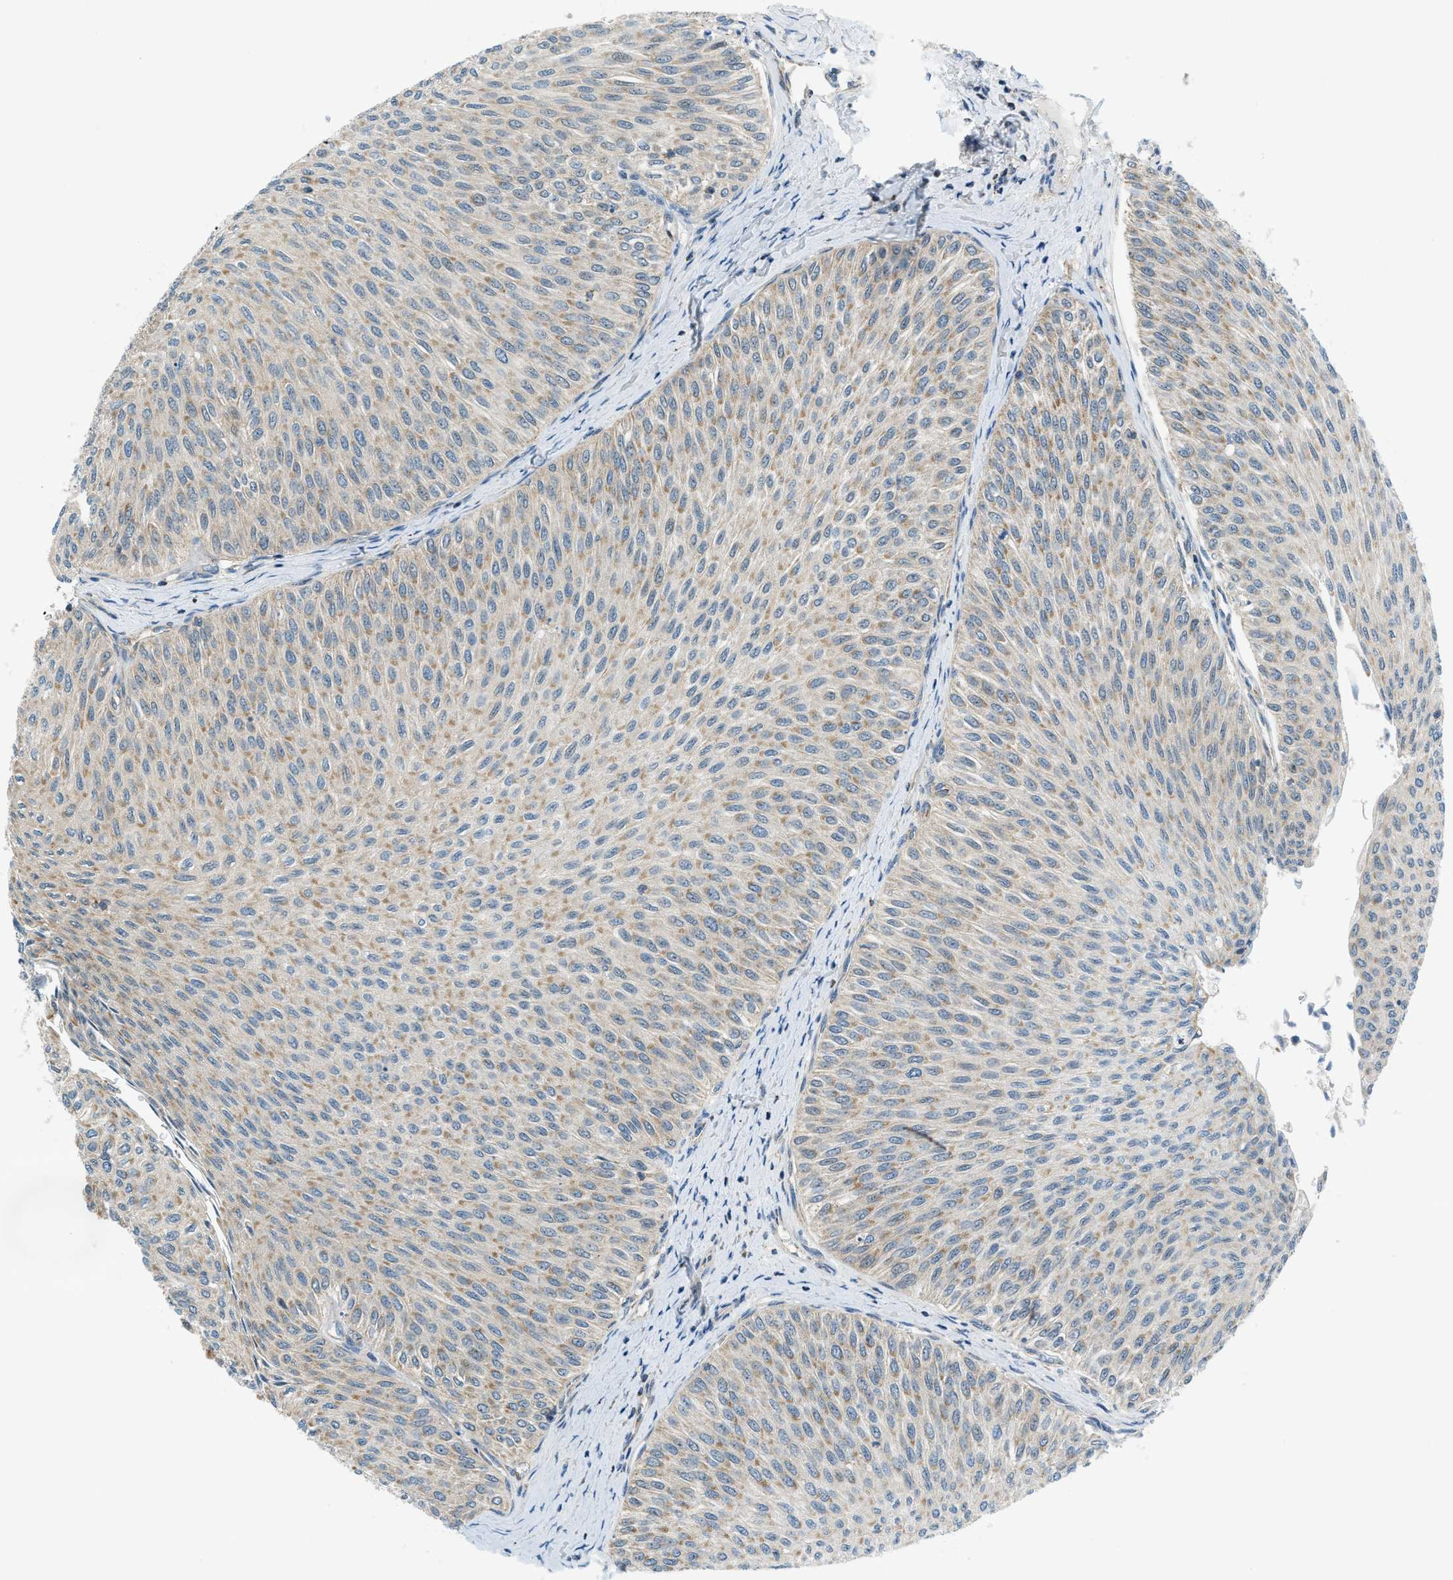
{"staining": {"intensity": "negative", "quantity": "none", "location": "none"}, "tissue": "urothelial cancer", "cell_type": "Tumor cells", "image_type": "cancer", "snomed": [{"axis": "morphology", "description": "Urothelial carcinoma, Low grade"}, {"axis": "topography", "description": "Urinary bladder"}], "caption": "IHC image of human urothelial carcinoma (low-grade) stained for a protein (brown), which shows no staining in tumor cells.", "gene": "PIGG", "patient": {"sex": "male", "age": 78}}